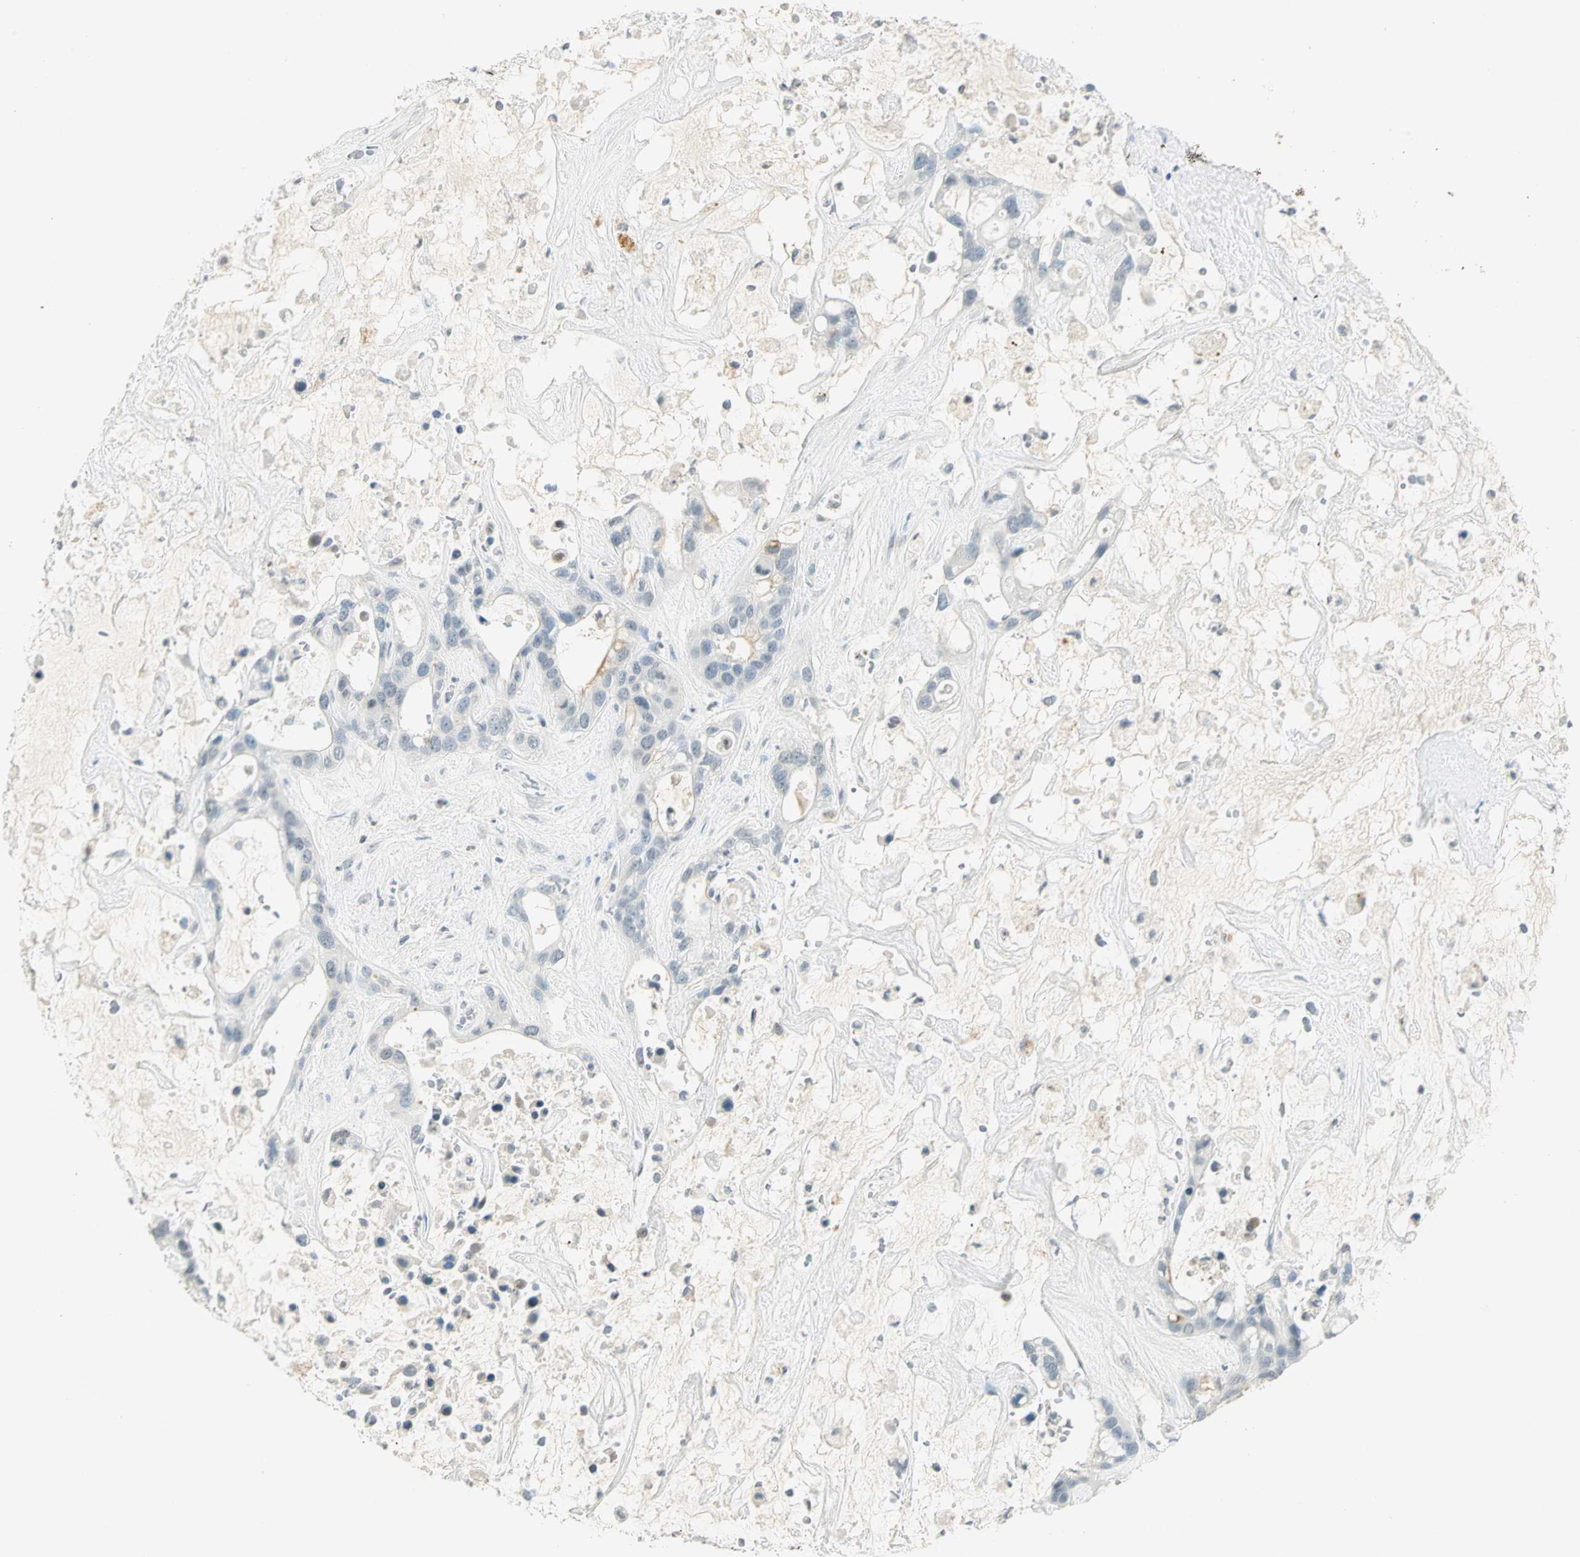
{"staining": {"intensity": "weak", "quantity": "<25%", "location": "nuclear"}, "tissue": "liver cancer", "cell_type": "Tumor cells", "image_type": "cancer", "snomed": [{"axis": "morphology", "description": "Cholangiocarcinoma"}, {"axis": "topography", "description": "Liver"}], "caption": "The image reveals no significant expression in tumor cells of cholangiocarcinoma (liver).", "gene": "SMAD3", "patient": {"sex": "female", "age": 65}}